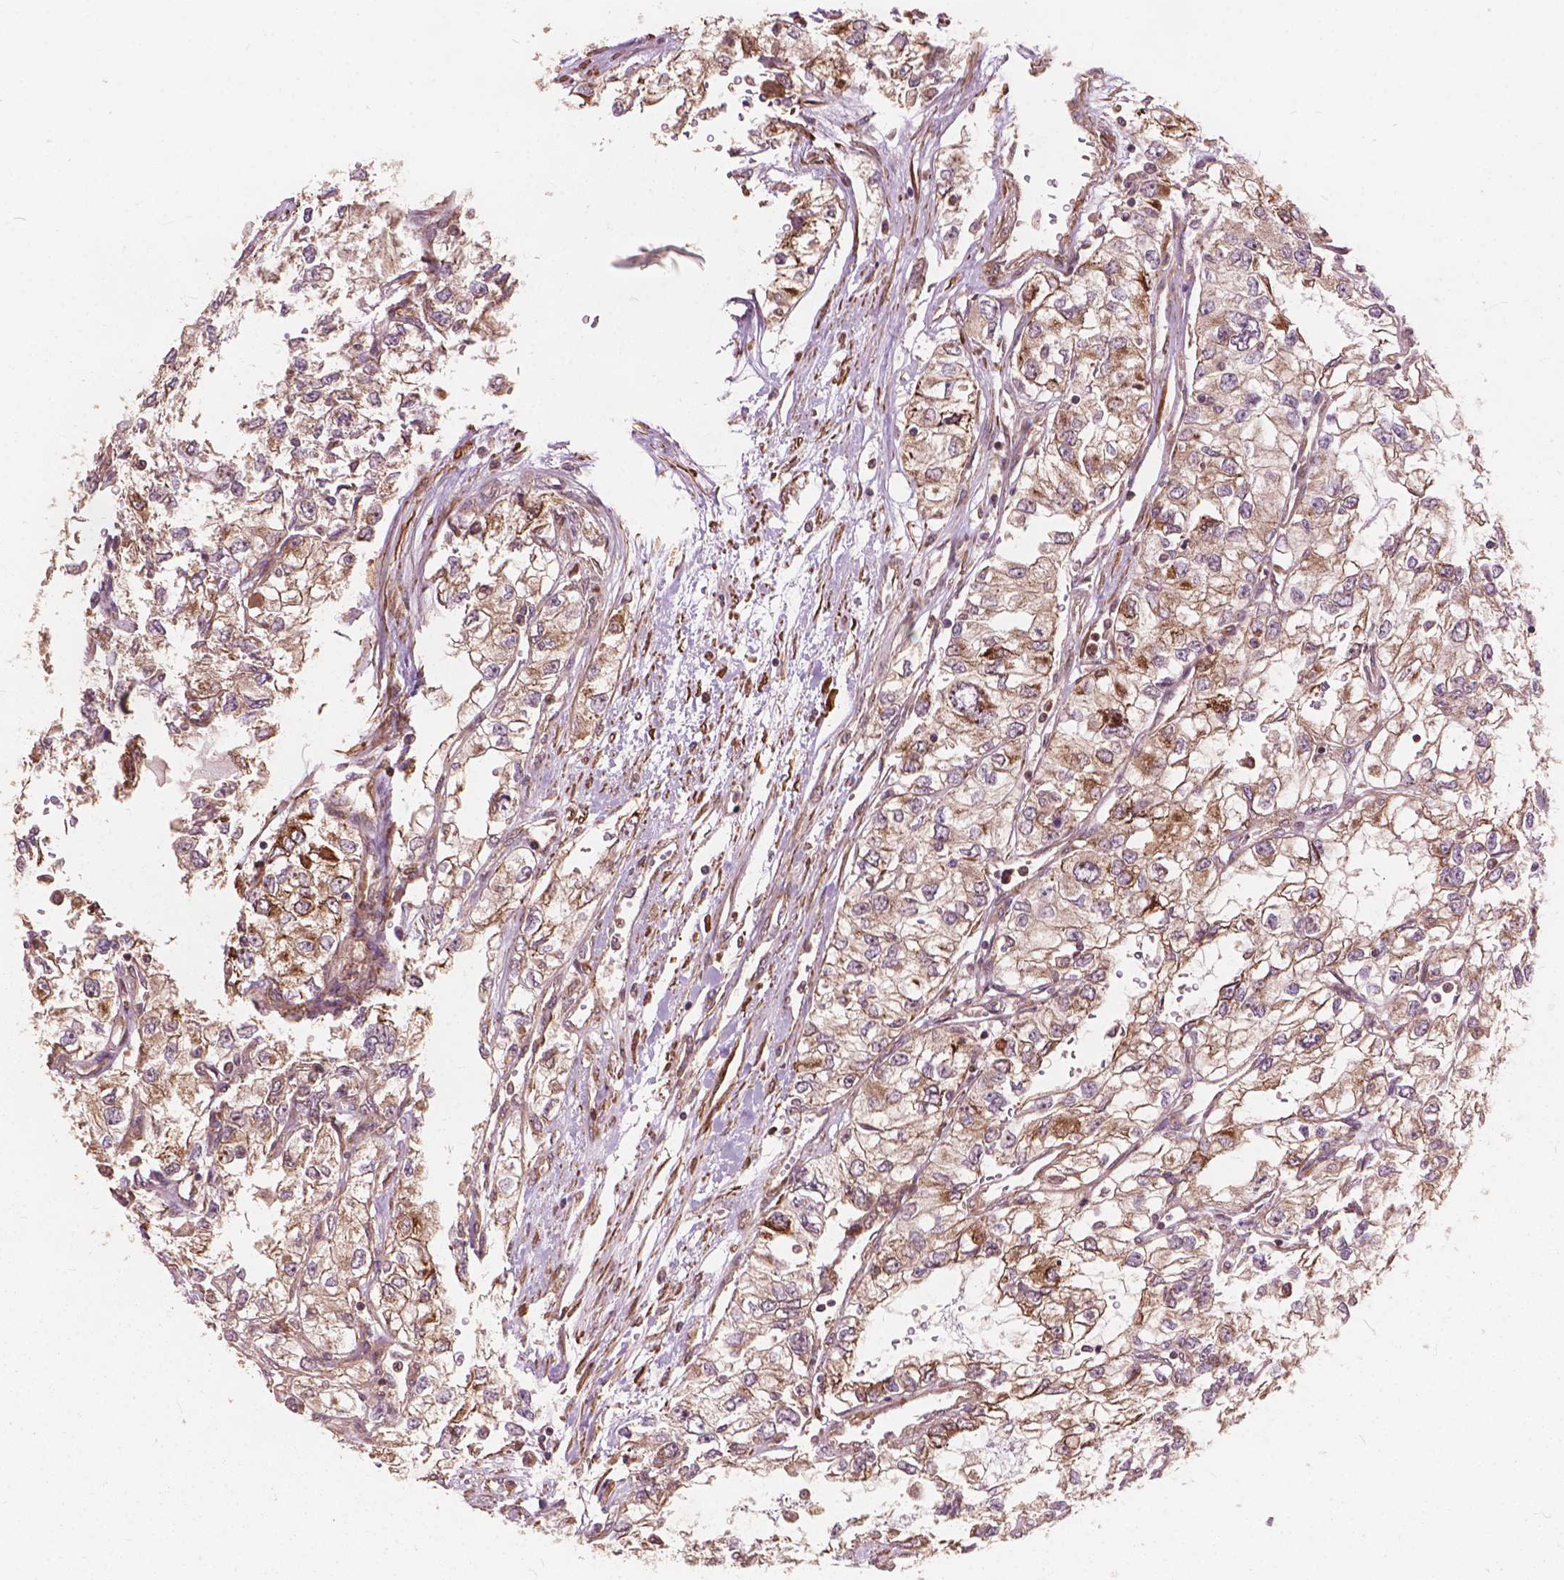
{"staining": {"intensity": "weak", "quantity": "25%-75%", "location": "cytoplasmic/membranous"}, "tissue": "renal cancer", "cell_type": "Tumor cells", "image_type": "cancer", "snomed": [{"axis": "morphology", "description": "Adenocarcinoma, NOS"}, {"axis": "topography", "description": "Kidney"}], "caption": "Immunohistochemistry histopathology image of neoplastic tissue: adenocarcinoma (renal) stained using IHC displays low levels of weak protein expression localized specifically in the cytoplasmic/membranous of tumor cells, appearing as a cytoplasmic/membranous brown color.", "gene": "FNIP1", "patient": {"sex": "female", "age": 59}}